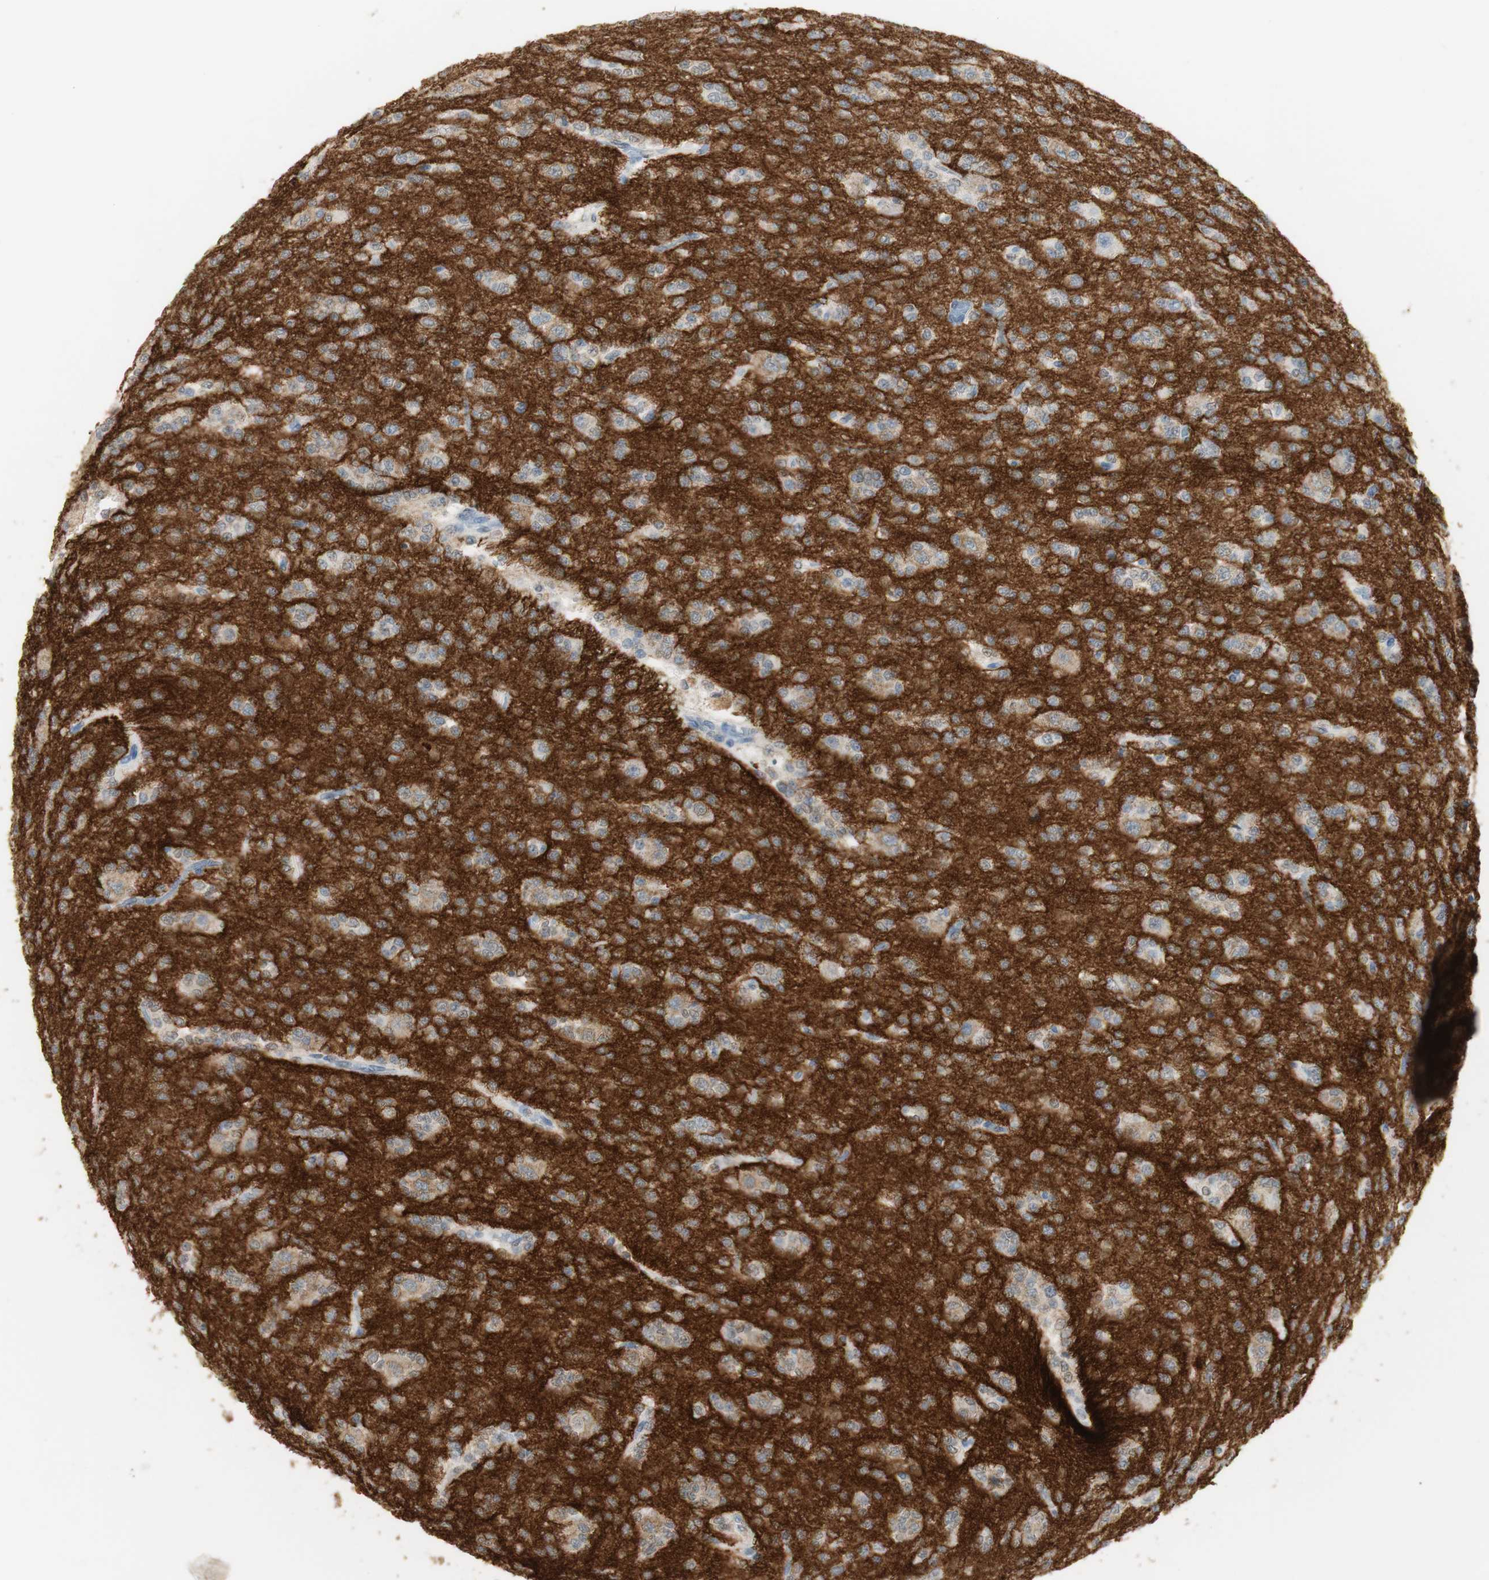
{"staining": {"intensity": "weak", "quantity": ">75%", "location": "cytoplasmic/membranous"}, "tissue": "glioma", "cell_type": "Tumor cells", "image_type": "cancer", "snomed": [{"axis": "morphology", "description": "Glioma, malignant, Low grade"}, {"axis": "topography", "description": "Brain"}], "caption": "Immunohistochemical staining of glioma exhibits low levels of weak cytoplasmic/membranous staining in about >75% of tumor cells. (Brightfield microscopy of DAB IHC at high magnification).", "gene": "L1CAM", "patient": {"sex": "male", "age": 38}}